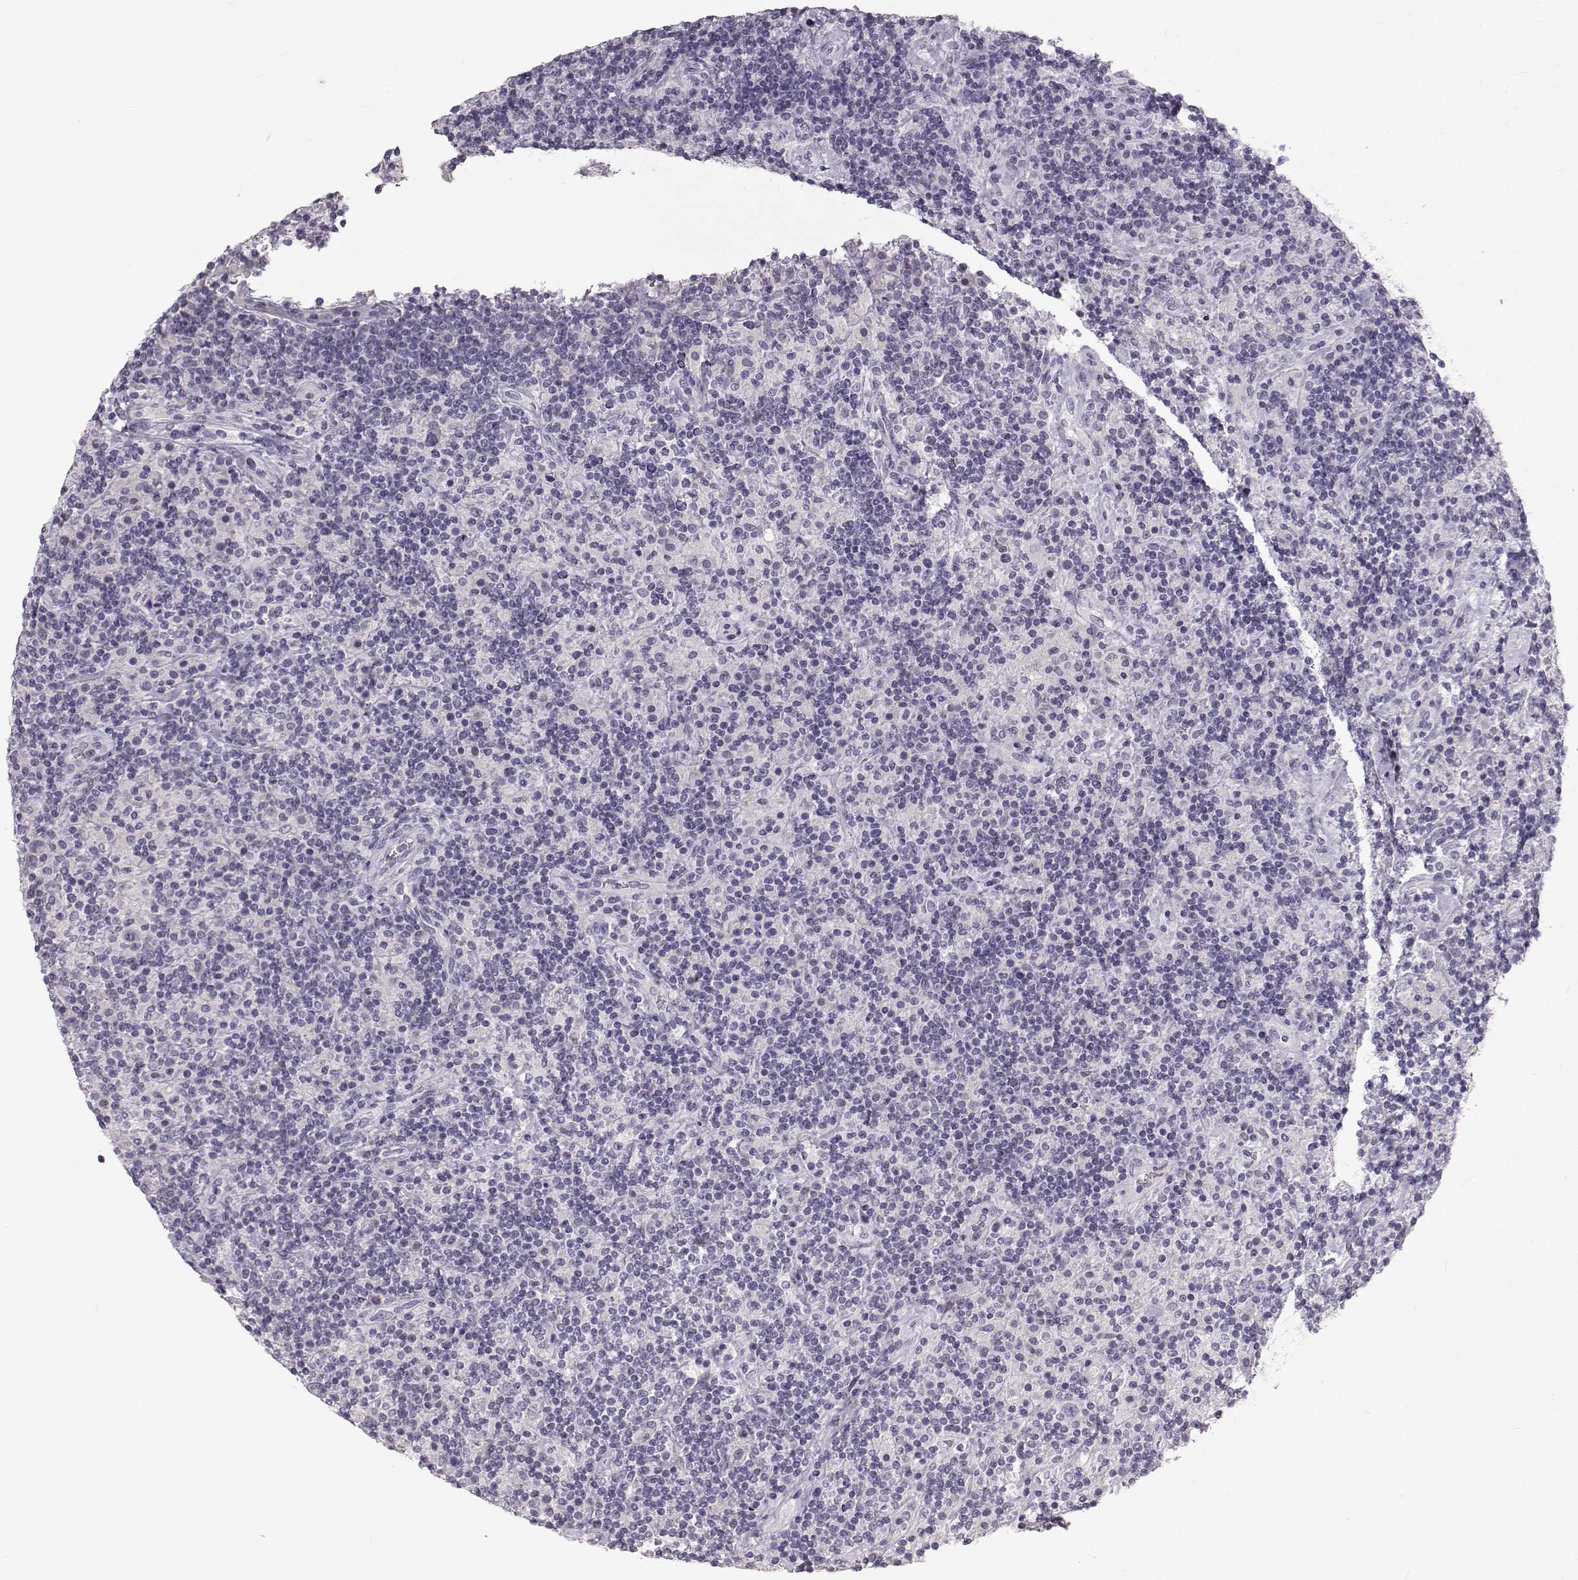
{"staining": {"intensity": "negative", "quantity": "none", "location": "none"}, "tissue": "lymphoma", "cell_type": "Tumor cells", "image_type": "cancer", "snomed": [{"axis": "morphology", "description": "Hodgkin's disease, NOS"}, {"axis": "topography", "description": "Lymph node"}], "caption": "IHC micrograph of neoplastic tissue: Hodgkin's disease stained with DAB demonstrates no significant protein staining in tumor cells. (Brightfield microscopy of DAB IHC at high magnification).", "gene": "OIP5", "patient": {"sex": "male", "age": 70}}